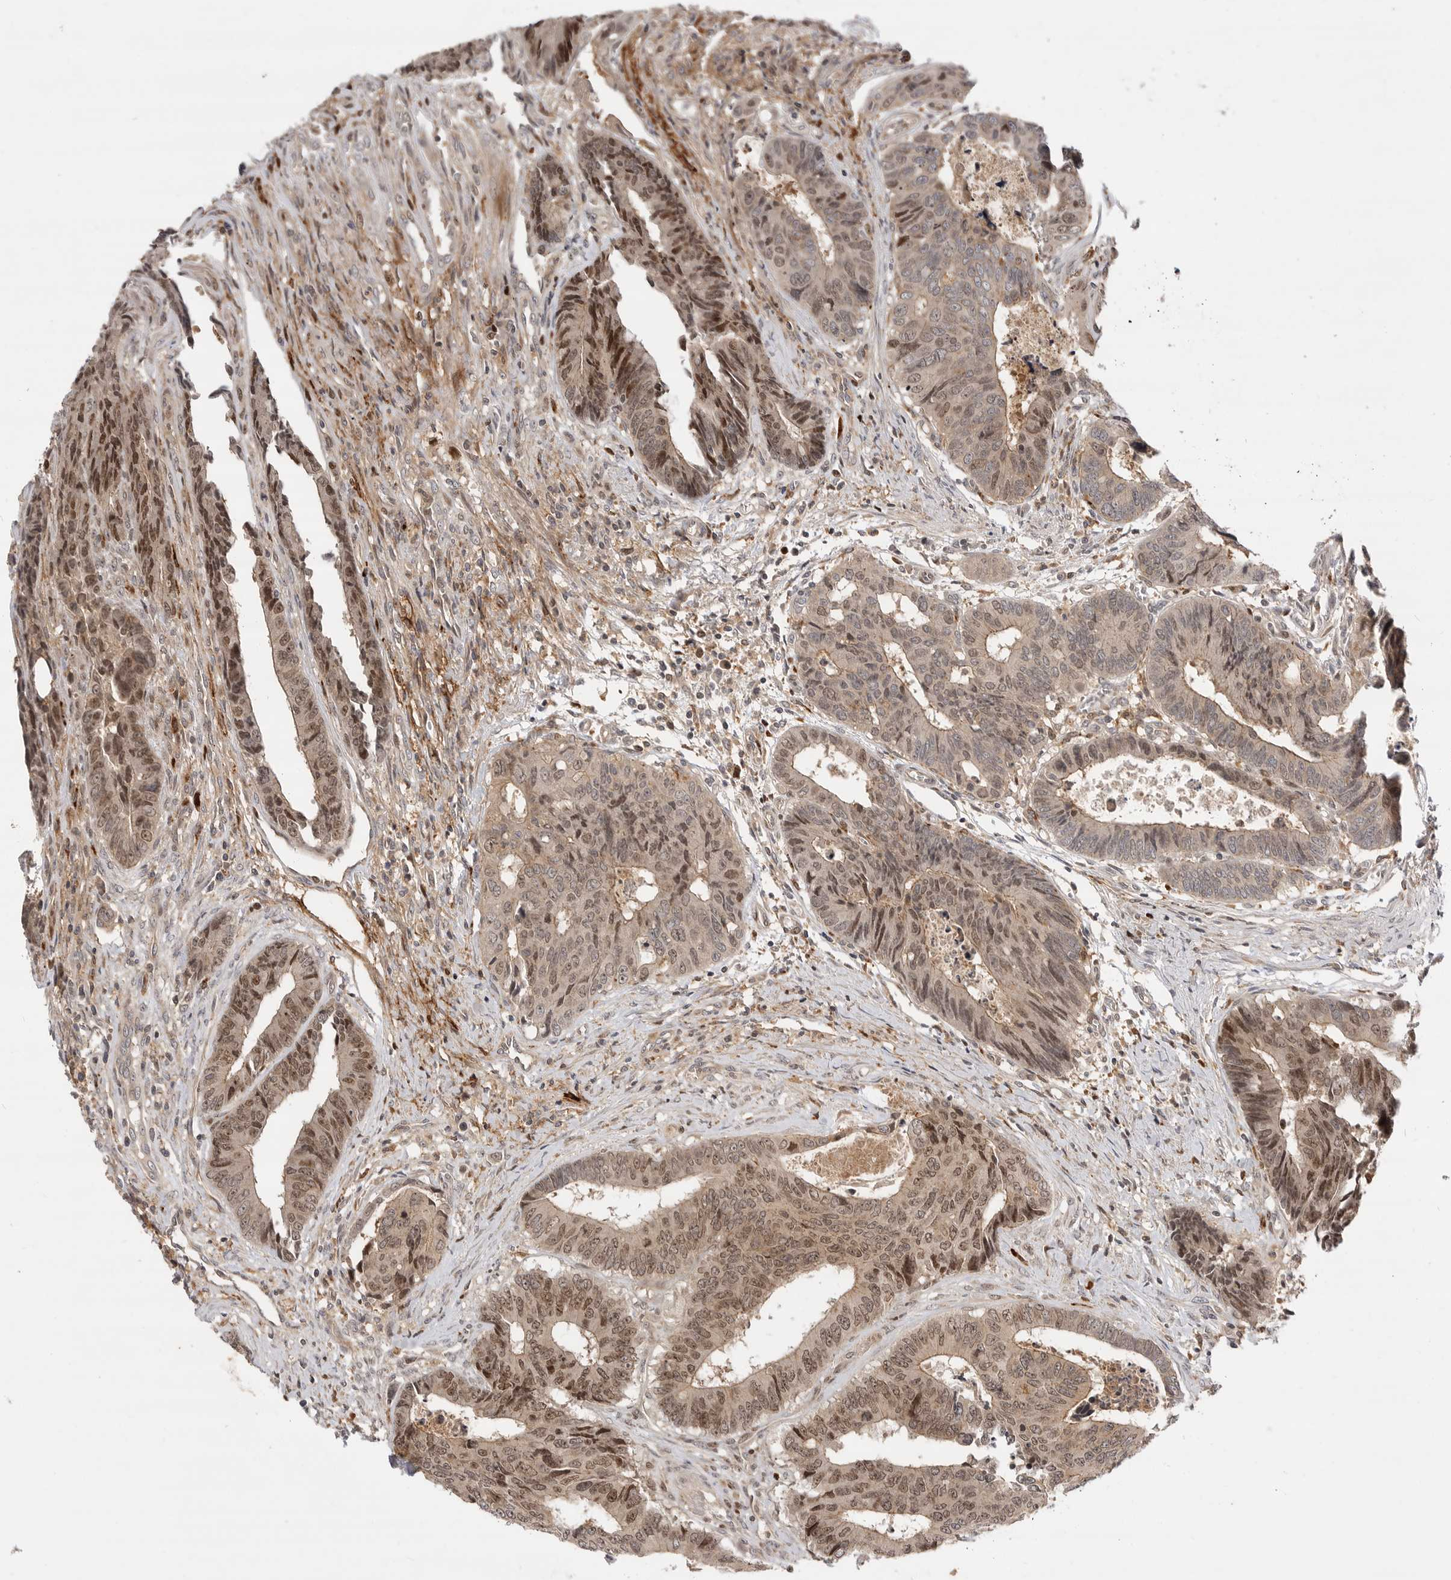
{"staining": {"intensity": "moderate", "quantity": ">75%", "location": "cytoplasmic/membranous,nuclear"}, "tissue": "colorectal cancer", "cell_type": "Tumor cells", "image_type": "cancer", "snomed": [{"axis": "morphology", "description": "Adenocarcinoma, NOS"}, {"axis": "topography", "description": "Rectum"}], "caption": "IHC (DAB) staining of colorectal cancer displays moderate cytoplasmic/membranous and nuclear protein positivity in approximately >75% of tumor cells.", "gene": "CSNK1G3", "patient": {"sex": "male", "age": 84}}